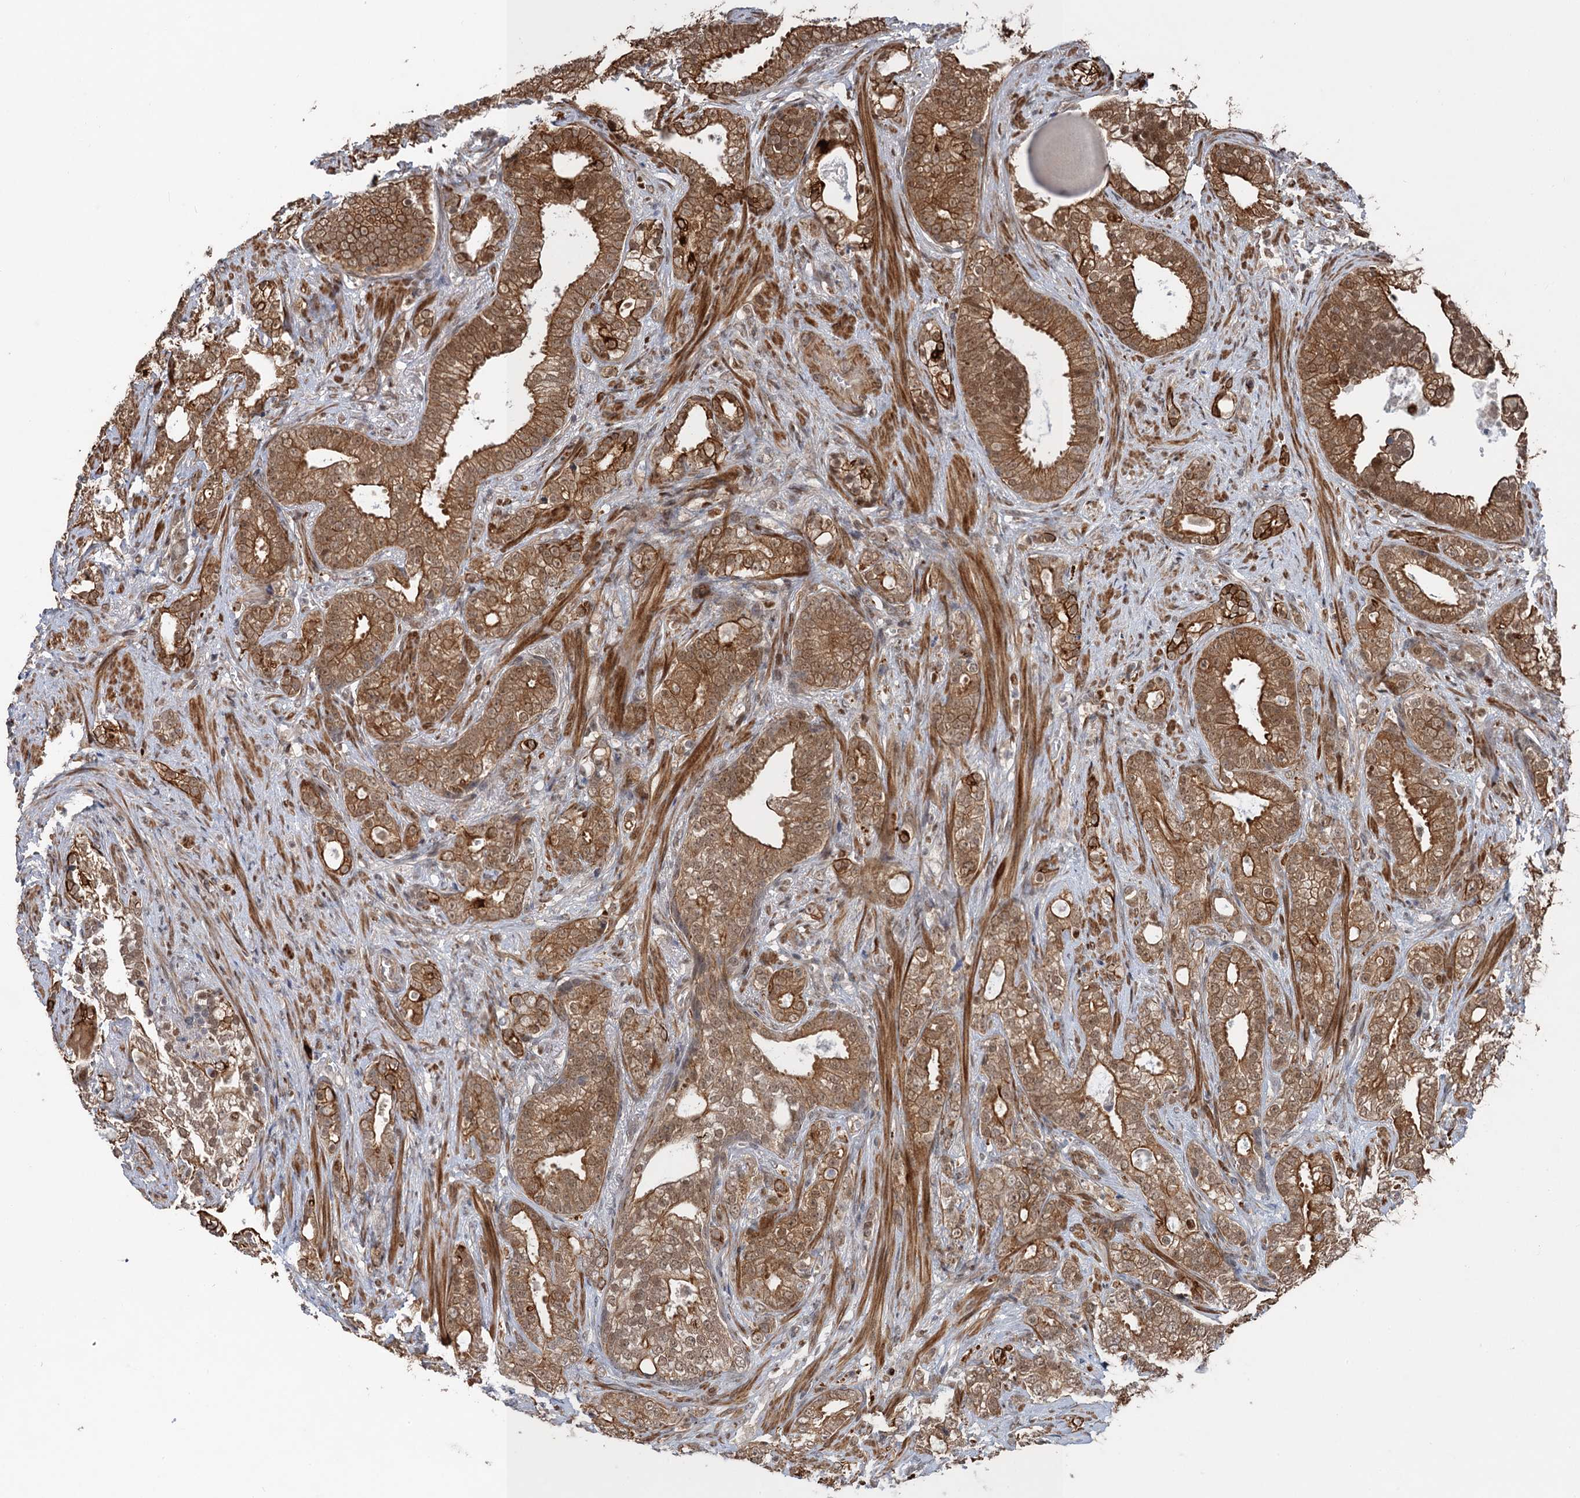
{"staining": {"intensity": "moderate", "quantity": ">75%", "location": "cytoplasmic/membranous"}, "tissue": "prostate cancer", "cell_type": "Tumor cells", "image_type": "cancer", "snomed": [{"axis": "morphology", "description": "Adenocarcinoma, High grade"}, {"axis": "topography", "description": "Prostate and seminal vesicle, NOS"}], "caption": "Adenocarcinoma (high-grade) (prostate) stained for a protein (brown) demonstrates moderate cytoplasmic/membranous positive expression in about >75% of tumor cells.", "gene": "TTC31", "patient": {"sex": "male", "age": 67}}